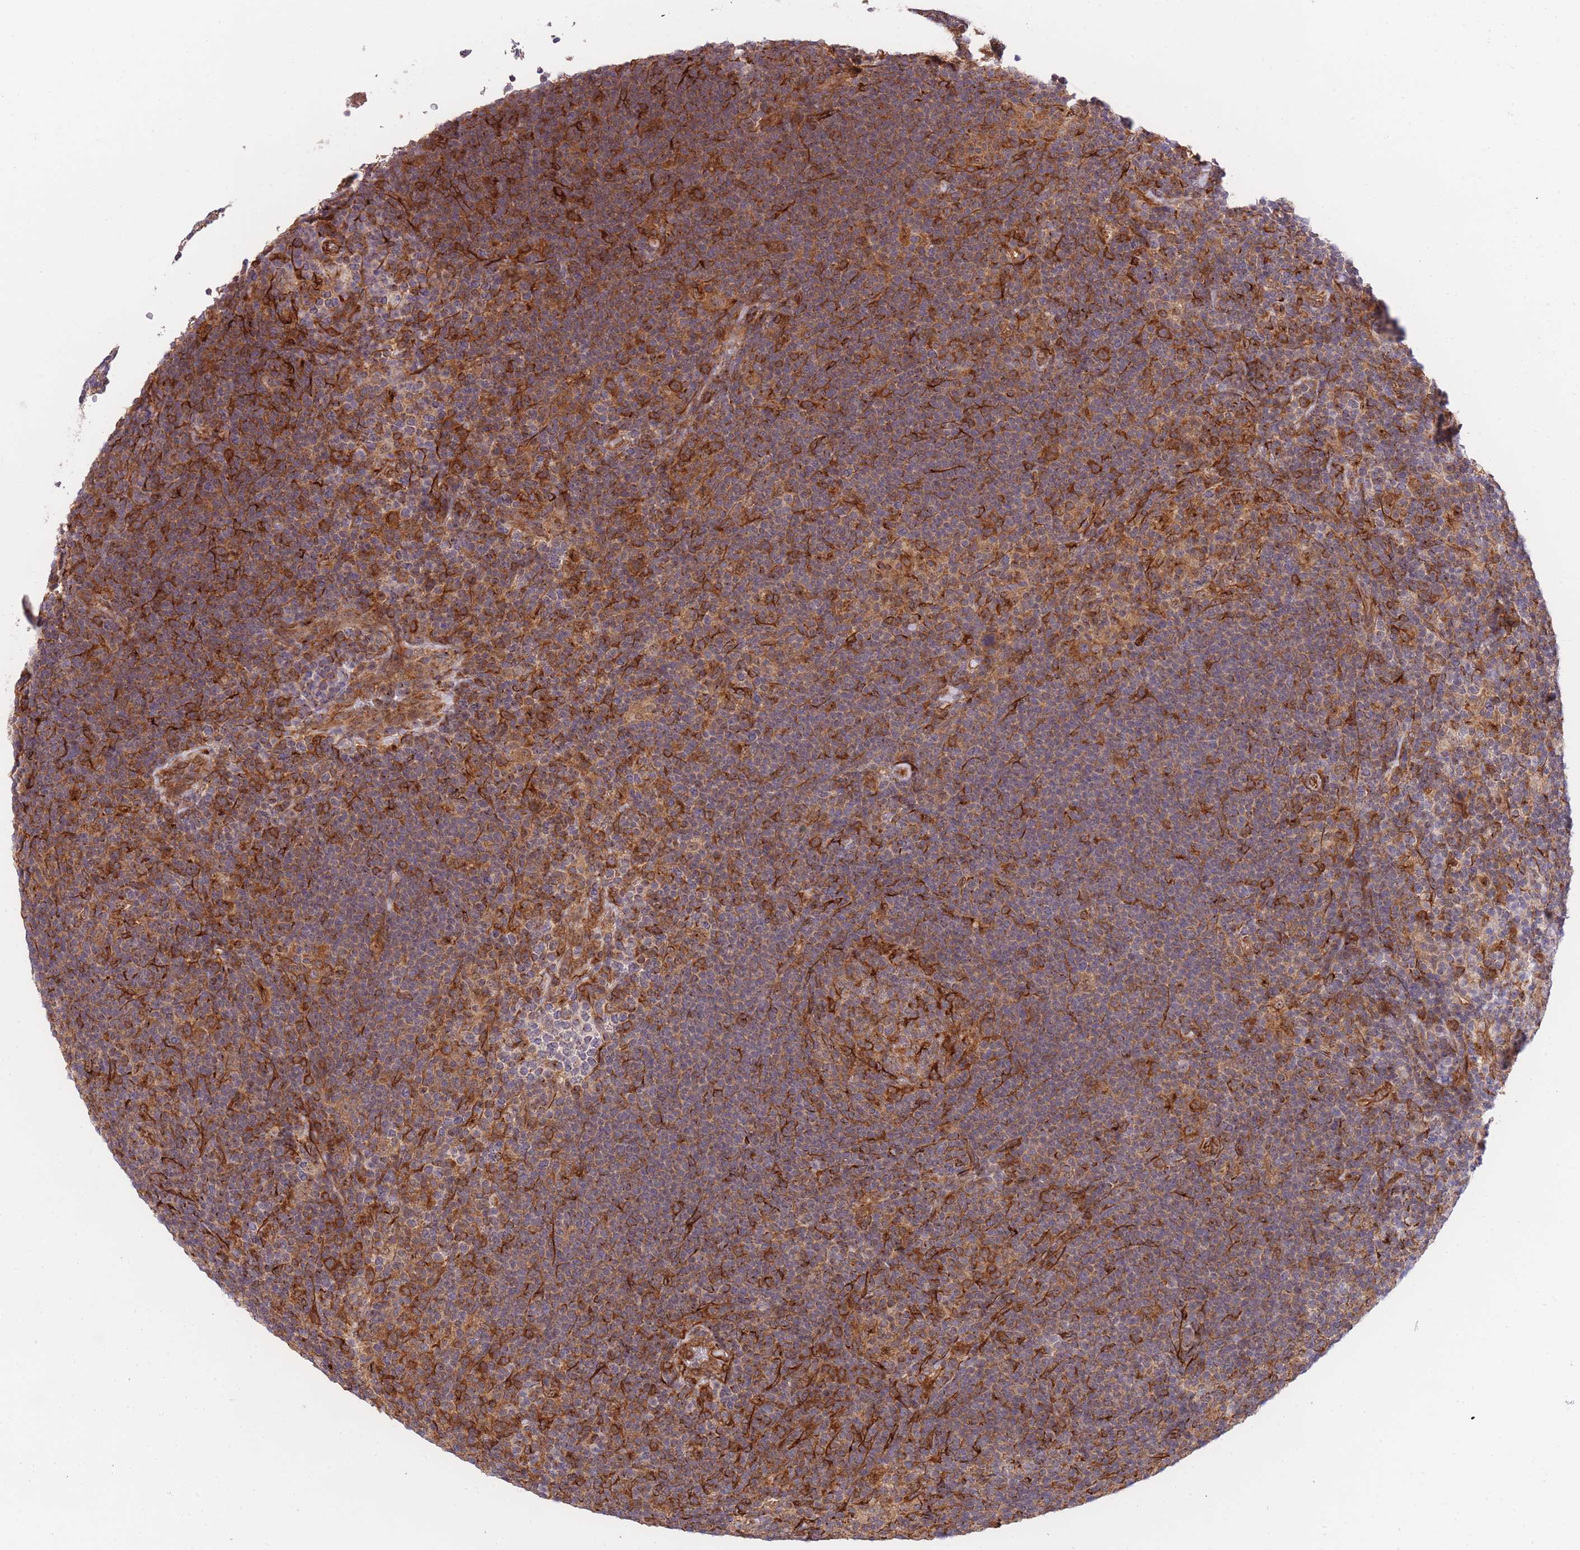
{"staining": {"intensity": "strong", "quantity": ">75%", "location": "cytoplasmic/membranous"}, "tissue": "lymphoma", "cell_type": "Tumor cells", "image_type": "cancer", "snomed": [{"axis": "morphology", "description": "Hodgkin's disease, NOS"}, {"axis": "topography", "description": "Lymph node"}], "caption": "A photomicrograph of lymphoma stained for a protein displays strong cytoplasmic/membranous brown staining in tumor cells.", "gene": "EXOSC8", "patient": {"sex": "female", "age": 57}}